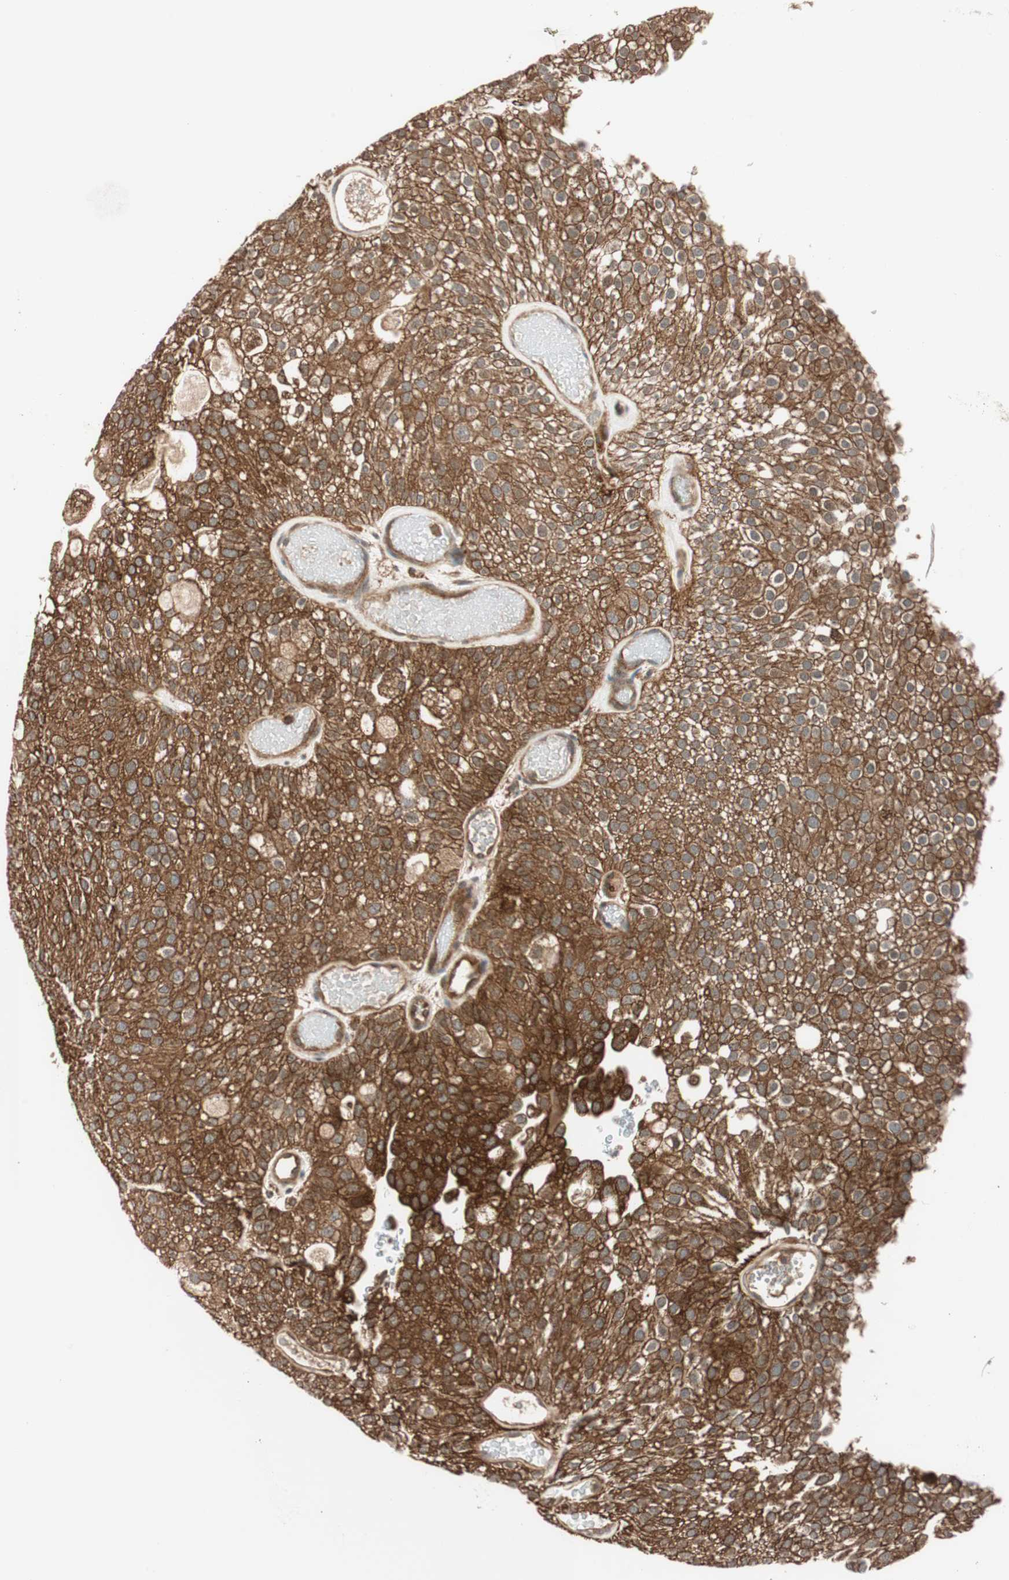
{"staining": {"intensity": "strong", "quantity": ">75%", "location": "cytoplasmic/membranous"}, "tissue": "urothelial cancer", "cell_type": "Tumor cells", "image_type": "cancer", "snomed": [{"axis": "morphology", "description": "Urothelial carcinoma, Low grade"}, {"axis": "topography", "description": "Urinary bladder"}], "caption": "Urothelial cancer stained for a protein exhibits strong cytoplasmic/membranous positivity in tumor cells. The staining is performed using DAB brown chromogen to label protein expression. The nuclei are counter-stained blue using hematoxylin.", "gene": "ABI1", "patient": {"sex": "male", "age": 78}}